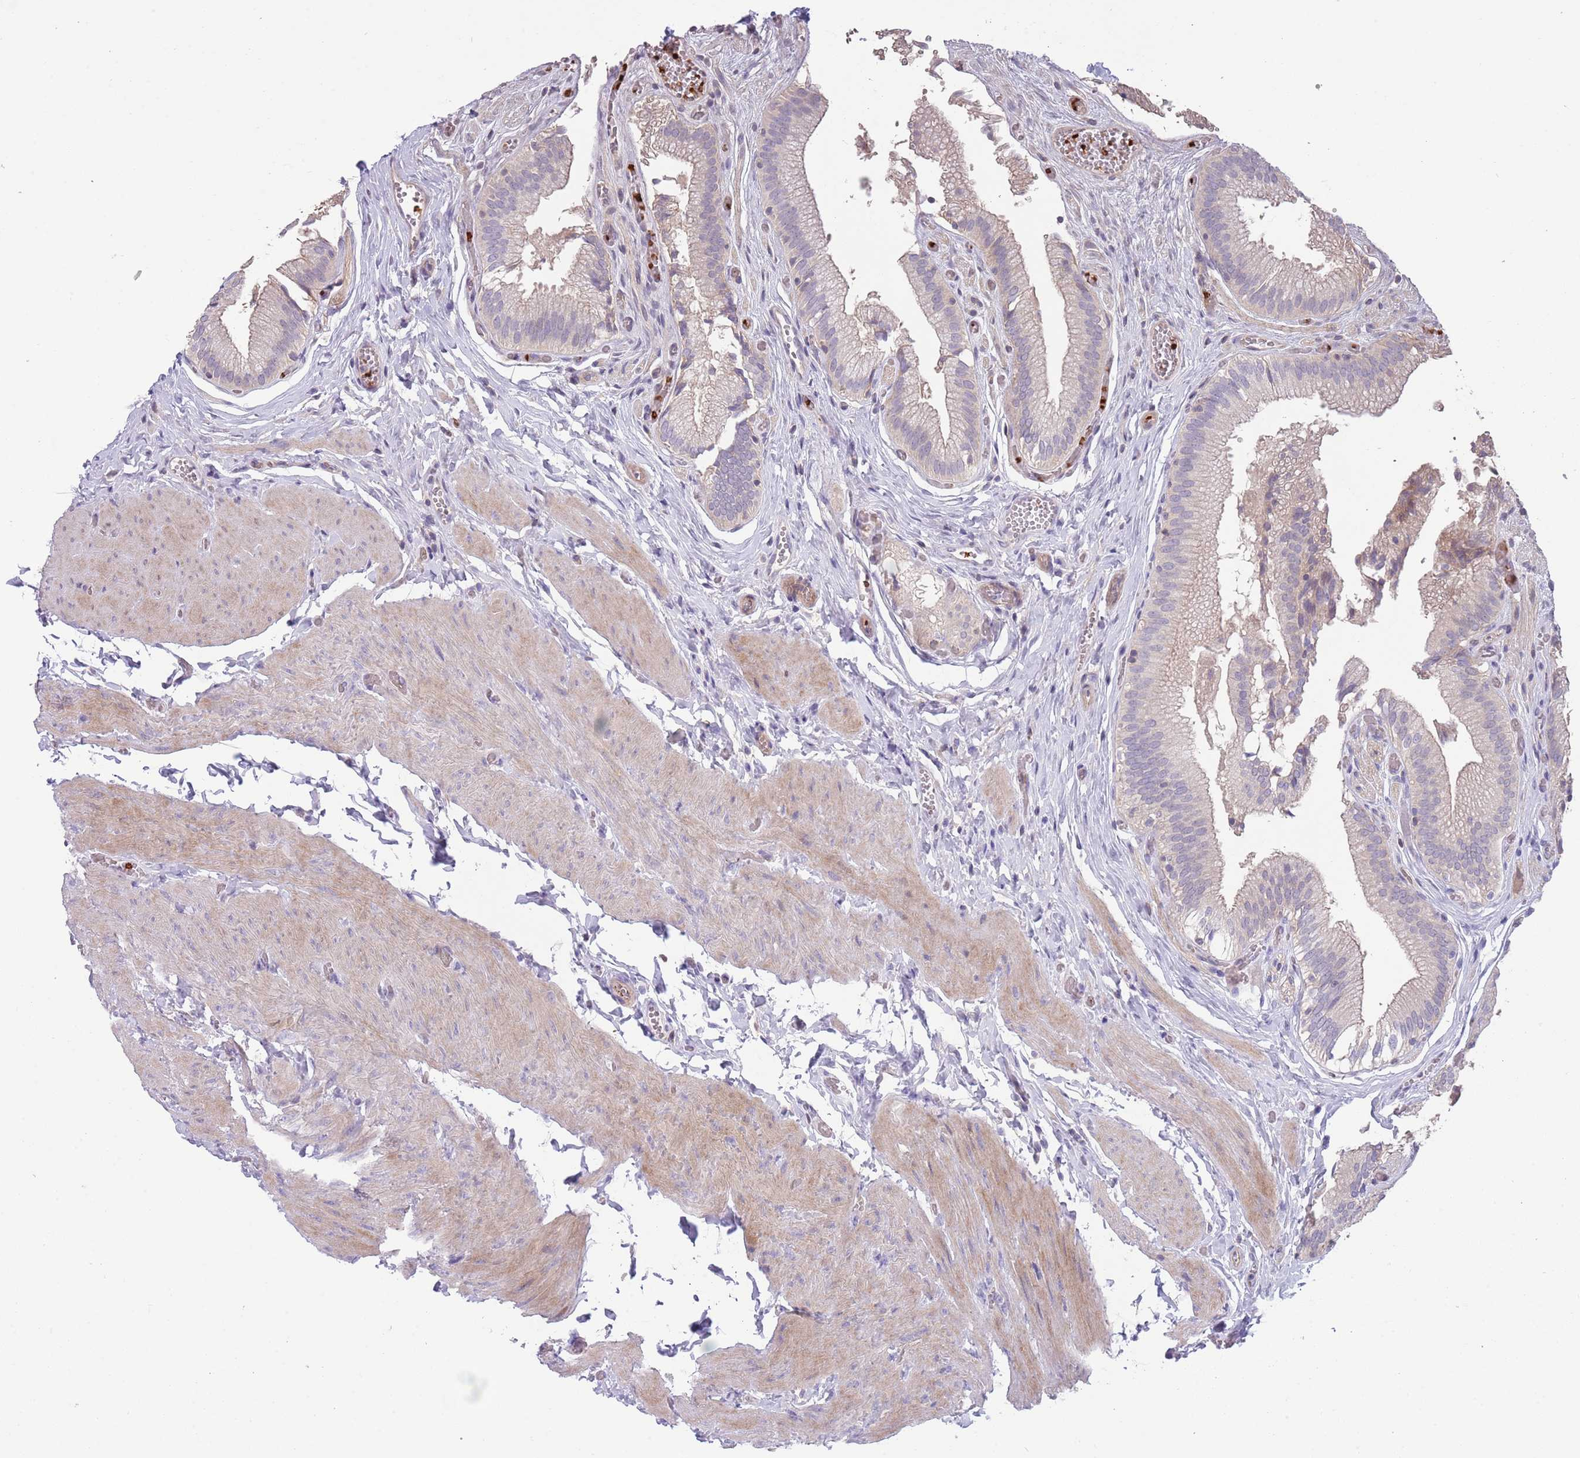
{"staining": {"intensity": "moderate", "quantity": "<25%", "location": "cytoplasmic/membranous"}, "tissue": "gallbladder", "cell_type": "Glandular cells", "image_type": "normal", "snomed": [{"axis": "morphology", "description": "Normal tissue, NOS"}, {"axis": "topography", "description": "Gallbladder"}, {"axis": "topography", "description": "Peripheral nerve tissue"}], "caption": "Immunohistochemical staining of normal gallbladder exhibits low levels of moderate cytoplasmic/membranous staining in about <25% of glandular cells.", "gene": "ZNF14", "patient": {"sex": "male", "age": 17}}